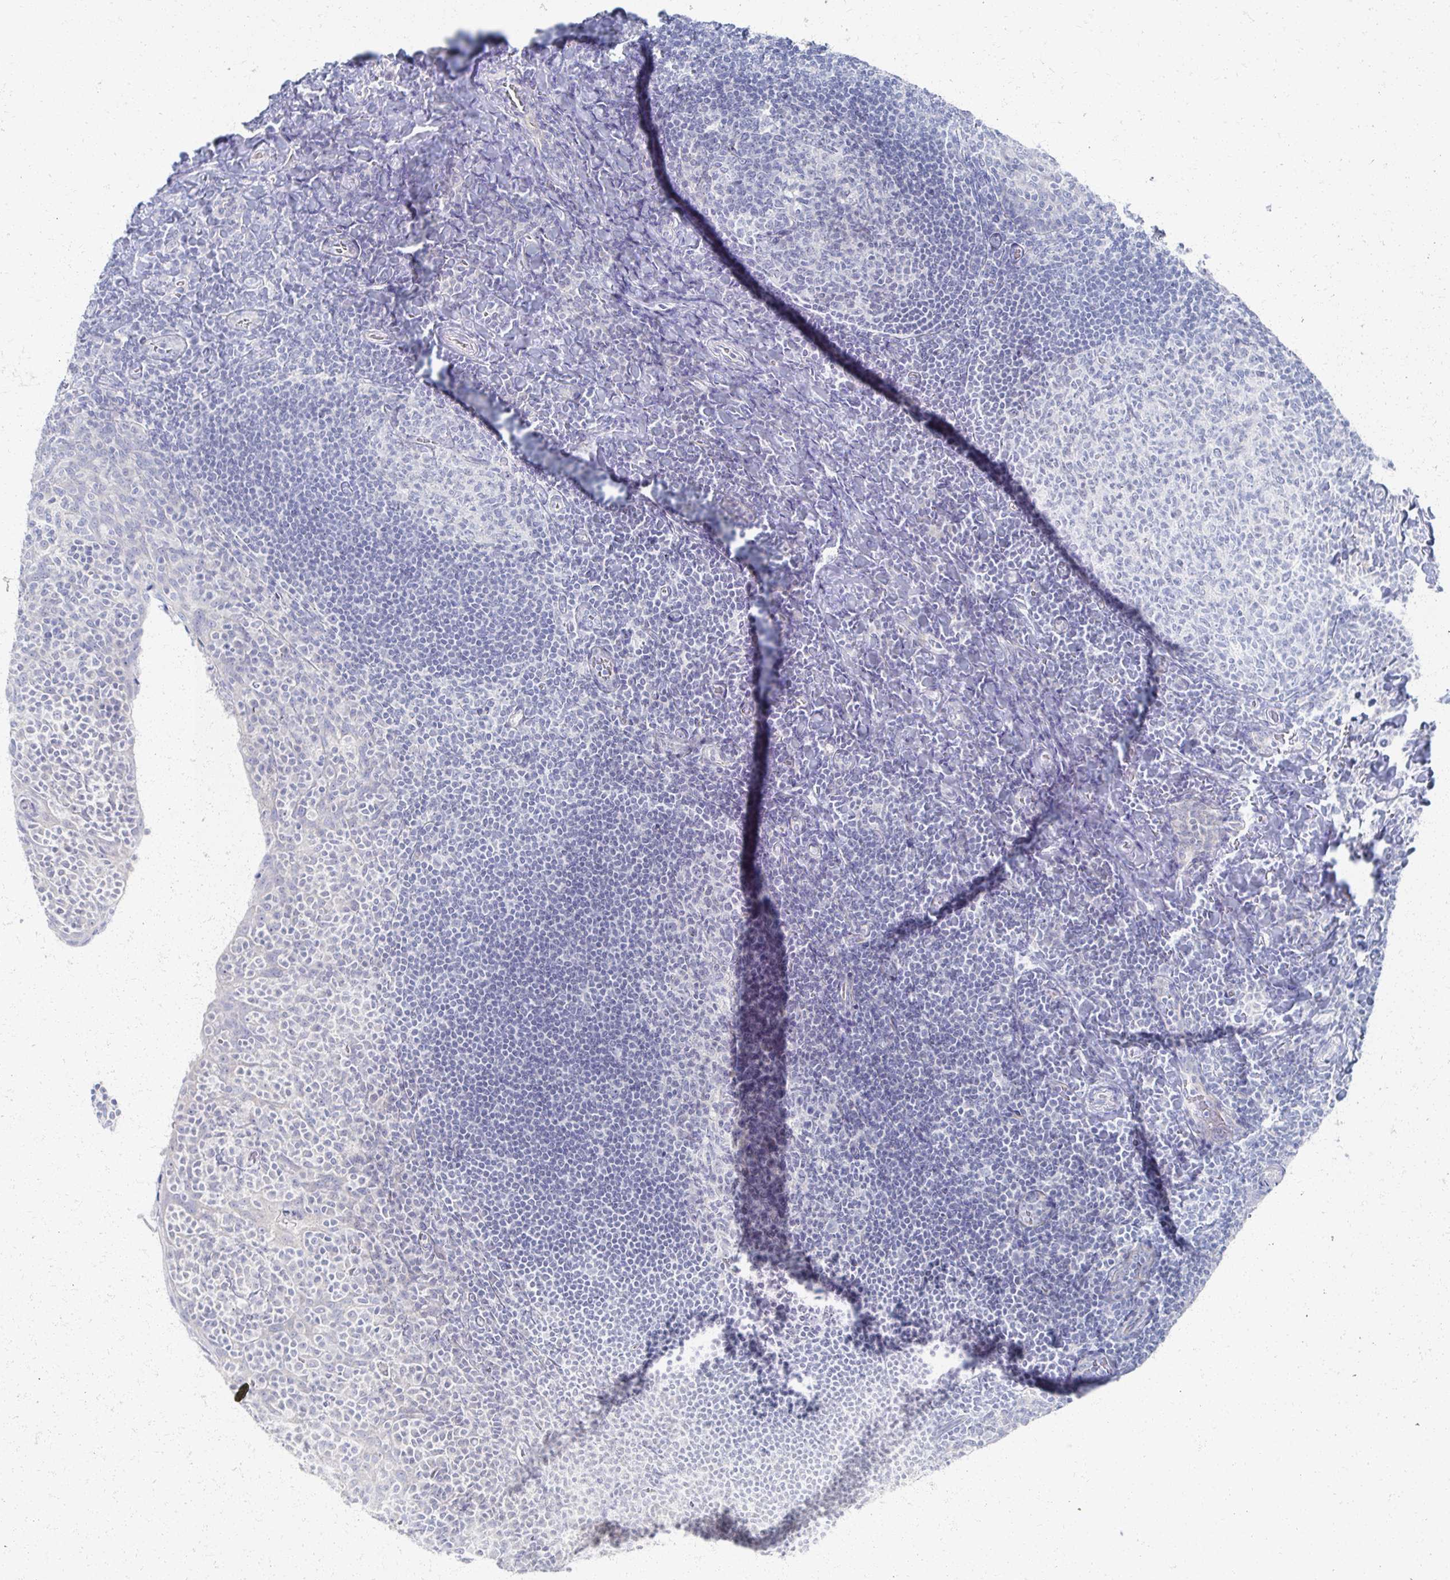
{"staining": {"intensity": "negative", "quantity": "none", "location": "none"}, "tissue": "tonsil", "cell_type": "Germinal center cells", "image_type": "normal", "snomed": [{"axis": "morphology", "description": "Normal tissue, NOS"}, {"axis": "topography", "description": "Tonsil"}], "caption": "A high-resolution micrograph shows immunohistochemistry staining of normal tonsil, which shows no significant expression in germinal center cells.", "gene": "PRR20A", "patient": {"sex": "male", "age": 17}}